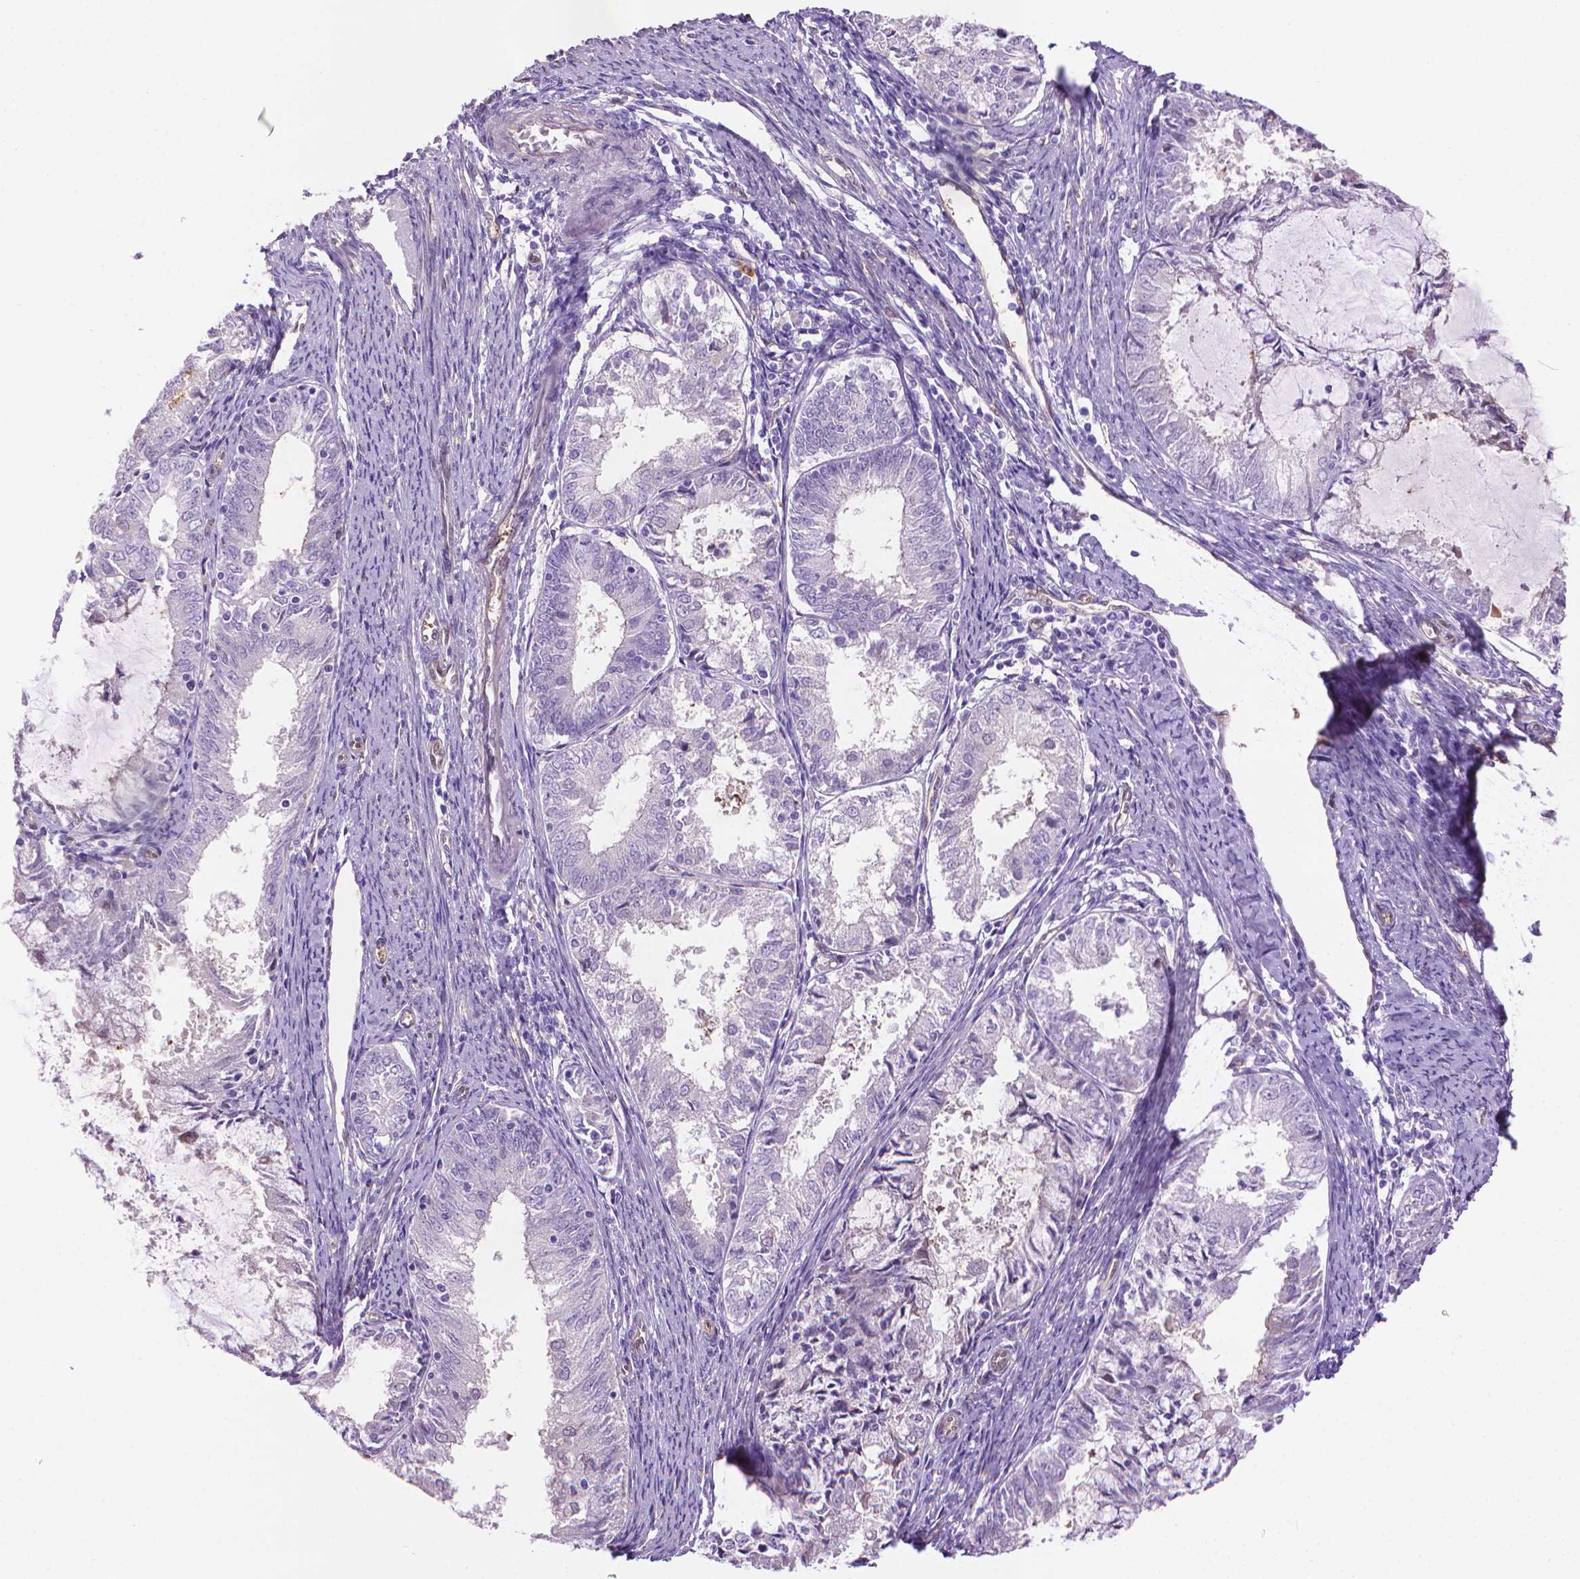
{"staining": {"intensity": "negative", "quantity": "none", "location": "none"}, "tissue": "endometrial cancer", "cell_type": "Tumor cells", "image_type": "cancer", "snomed": [{"axis": "morphology", "description": "Adenocarcinoma, NOS"}, {"axis": "topography", "description": "Endometrium"}], "caption": "Human adenocarcinoma (endometrial) stained for a protein using immunohistochemistry exhibits no expression in tumor cells.", "gene": "CLIC4", "patient": {"sex": "female", "age": 57}}